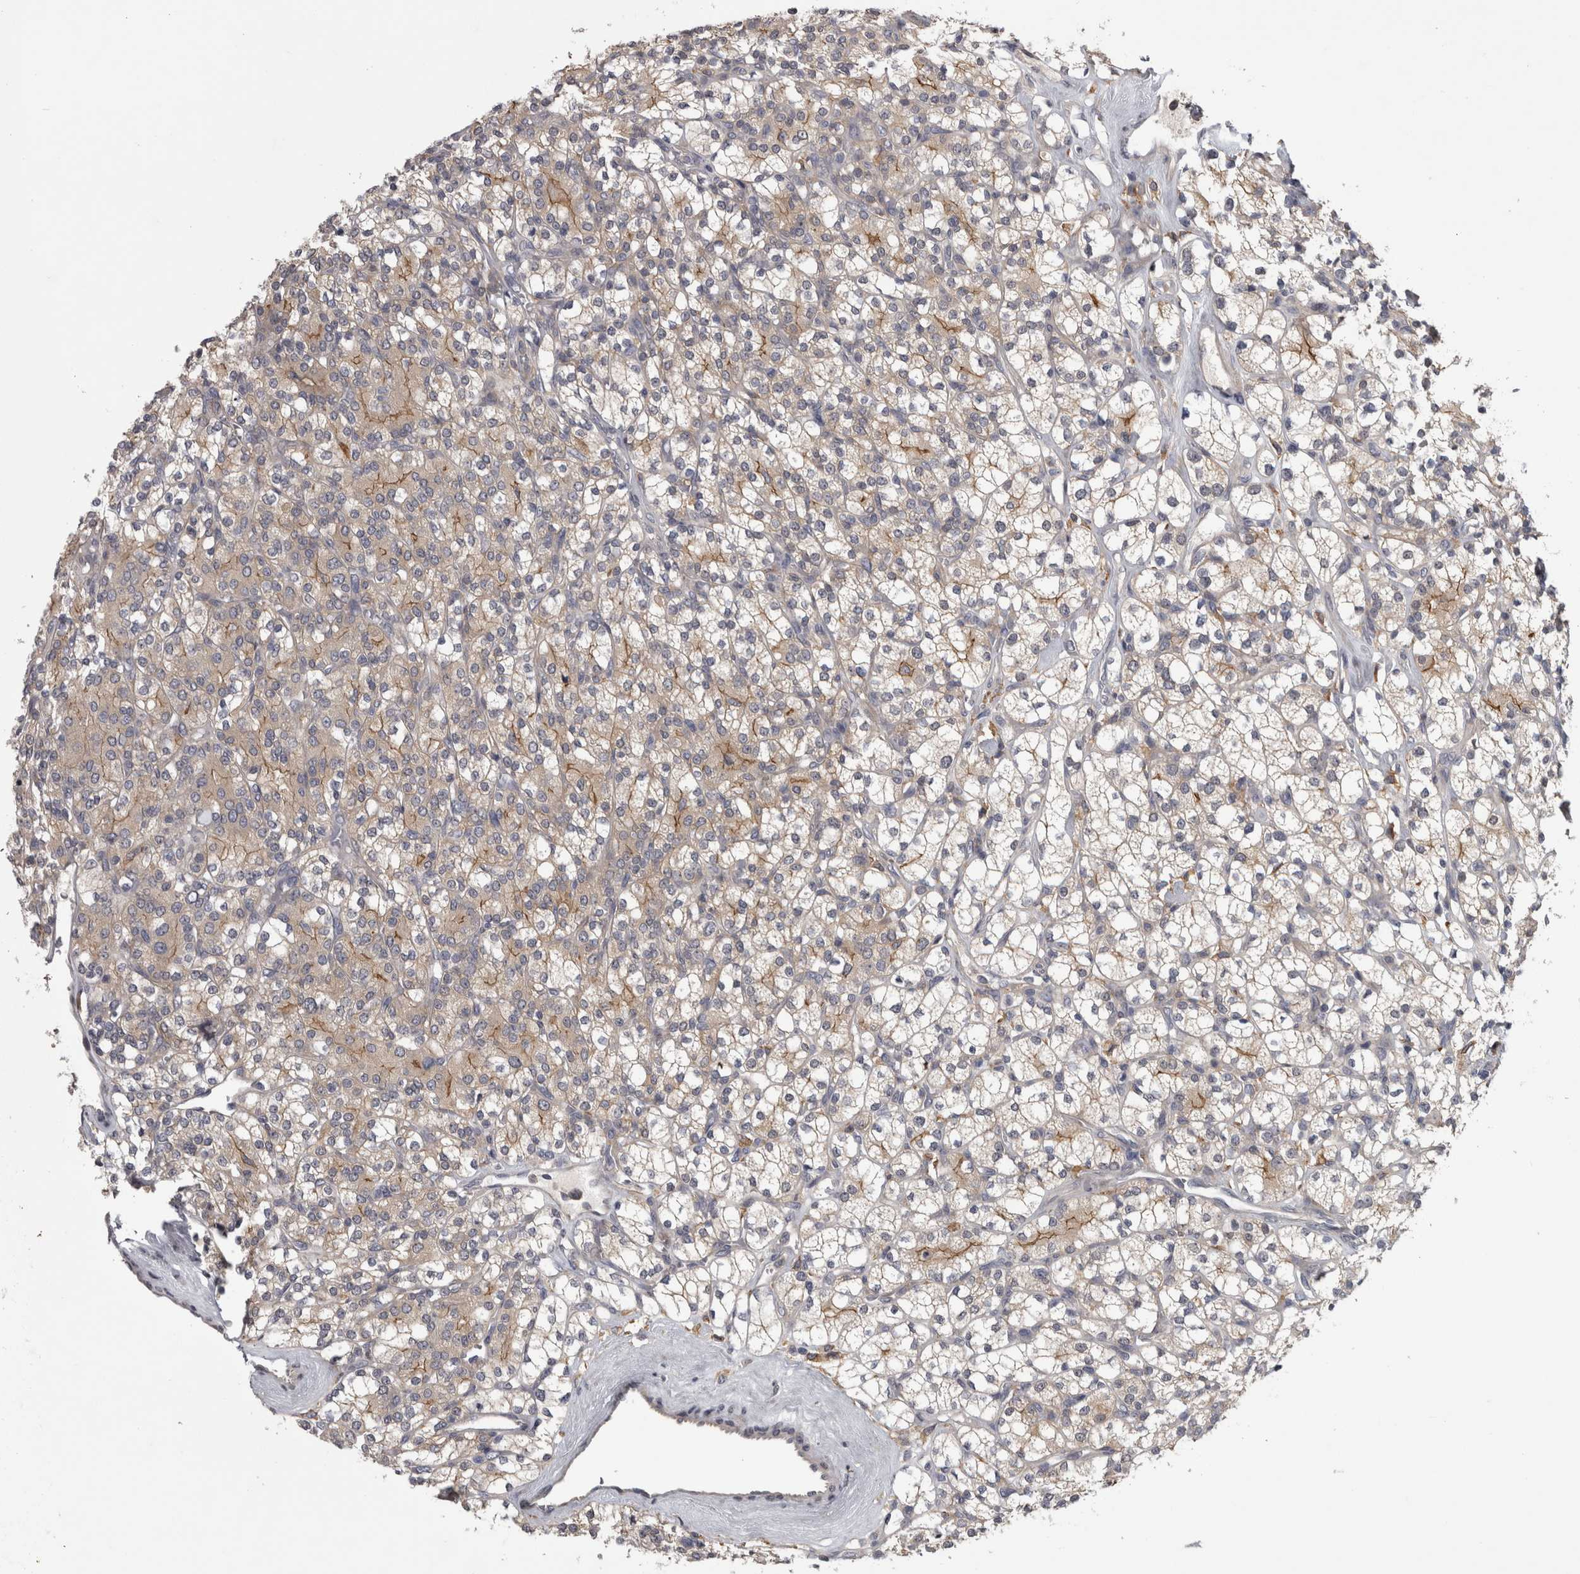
{"staining": {"intensity": "weak", "quantity": "25%-75%", "location": "cytoplasmic/membranous"}, "tissue": "renal cancer", "cell_type": "Tumor cells", "image_type": "cancer", "snomed": [{"axis": "morphology", "description": "Adenocarcinoma, NOS"}, {"axis": "topography", "description": "Kidney"}], "caption": "Human renal cancer stained with a protein marker shows weak staining in tumor cells.", "gene": "PRKCI", "patient": {"sex": "male", "age": 77}}